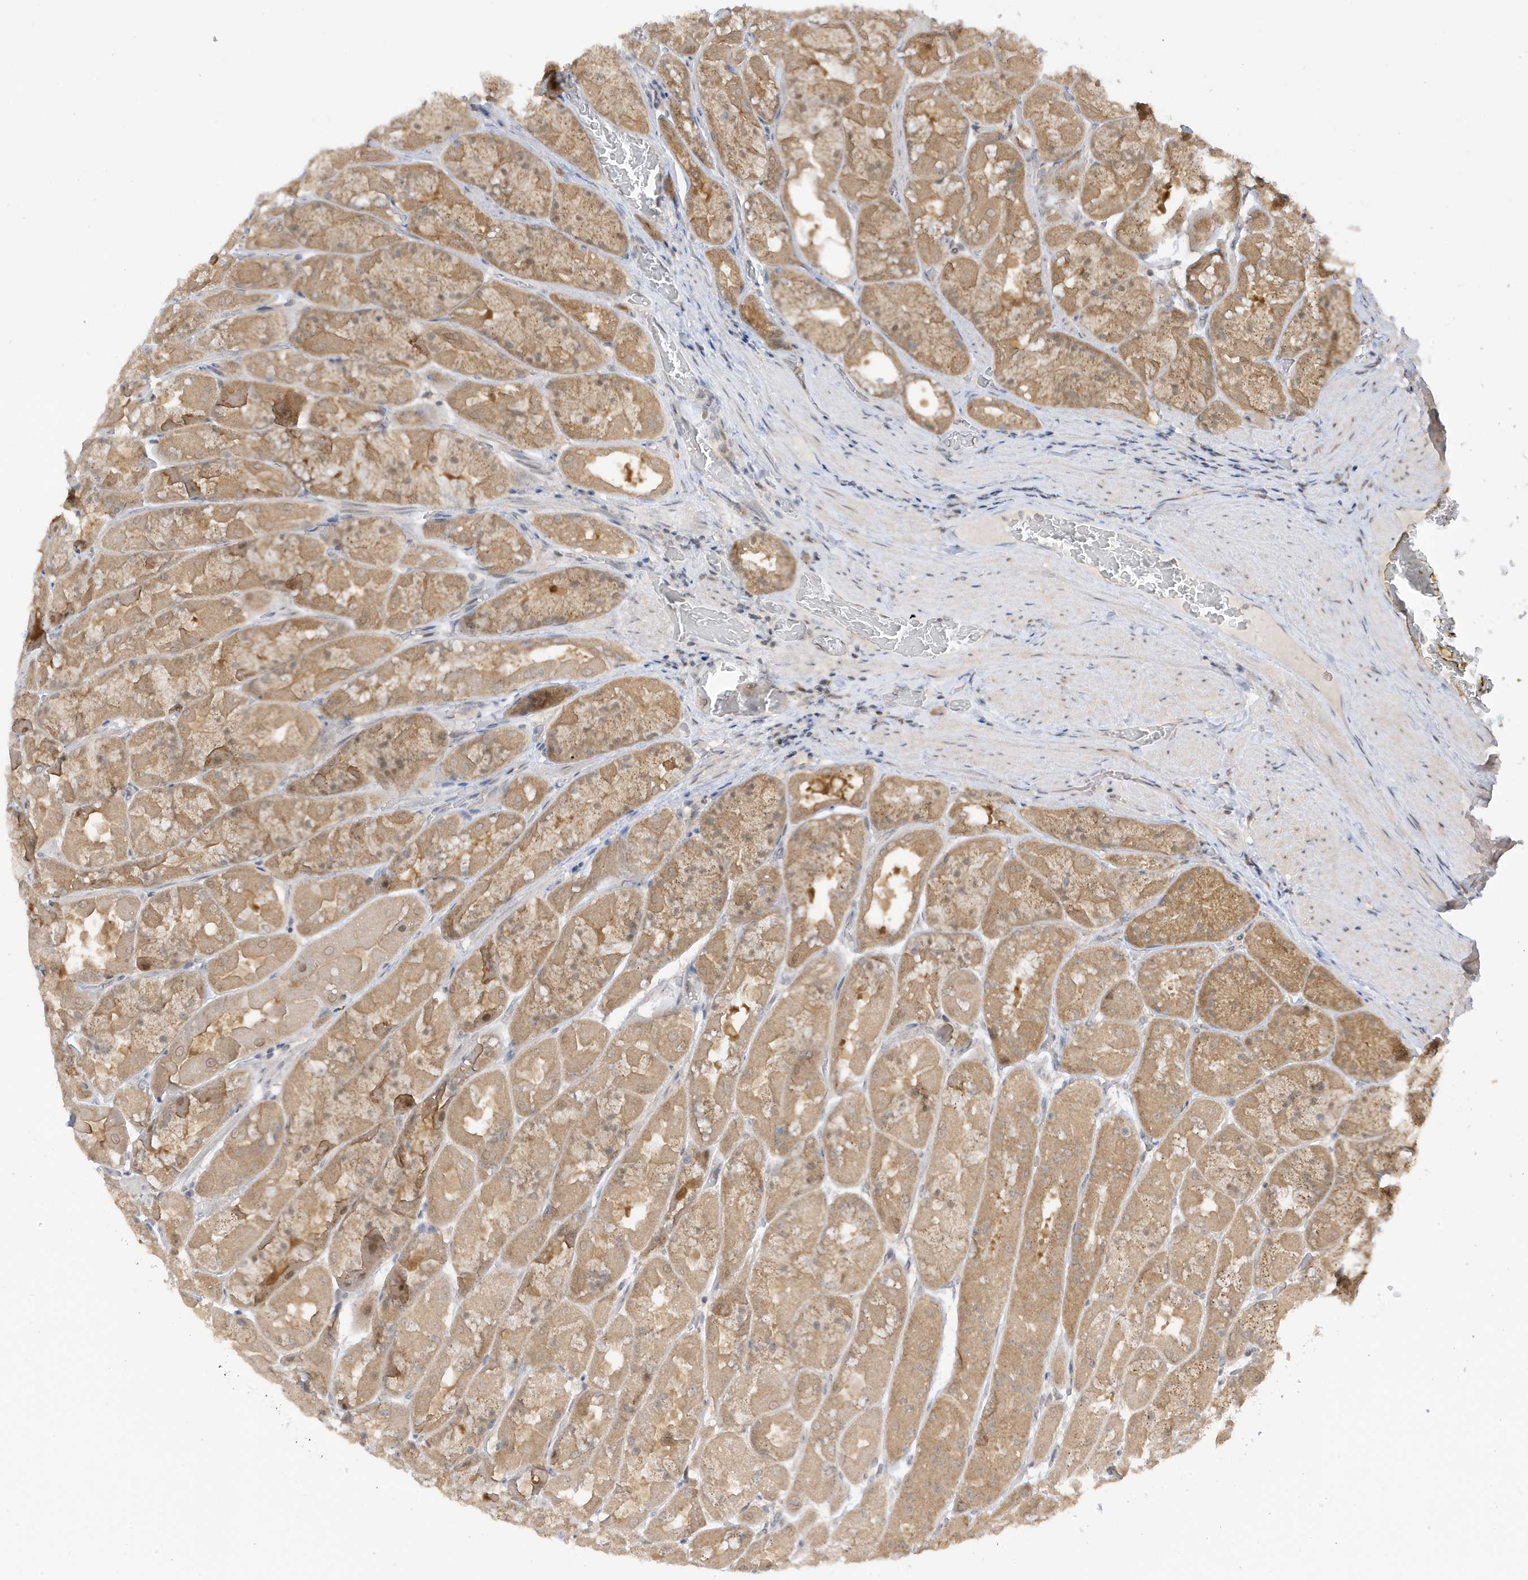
{"staining": {"intensity": "moderate", "quantity": ">75%", "location": "cytoplasmic/membranous,nuclear"}, "tissue": "stomach", "cell_type": "Glandular cells", "image_type": "normal", "snomed": [{"axis": "morphology", "description": "Normal tissue, NOS"}, {"axis": "topography", "description": "Stomach"}], "caption": "Immunohistochemical staining of normal stomach displays moderate cytoplasmic/membranous,nuclear protein expression in approximately >75% of glandular cells. The staining is performed using DAB brown chromogen to label protein expression. The nuclei are counter-stained blue using hematoxylin.", "gene": "TAB3", "patient": {"sex": "female", "age": 61}}